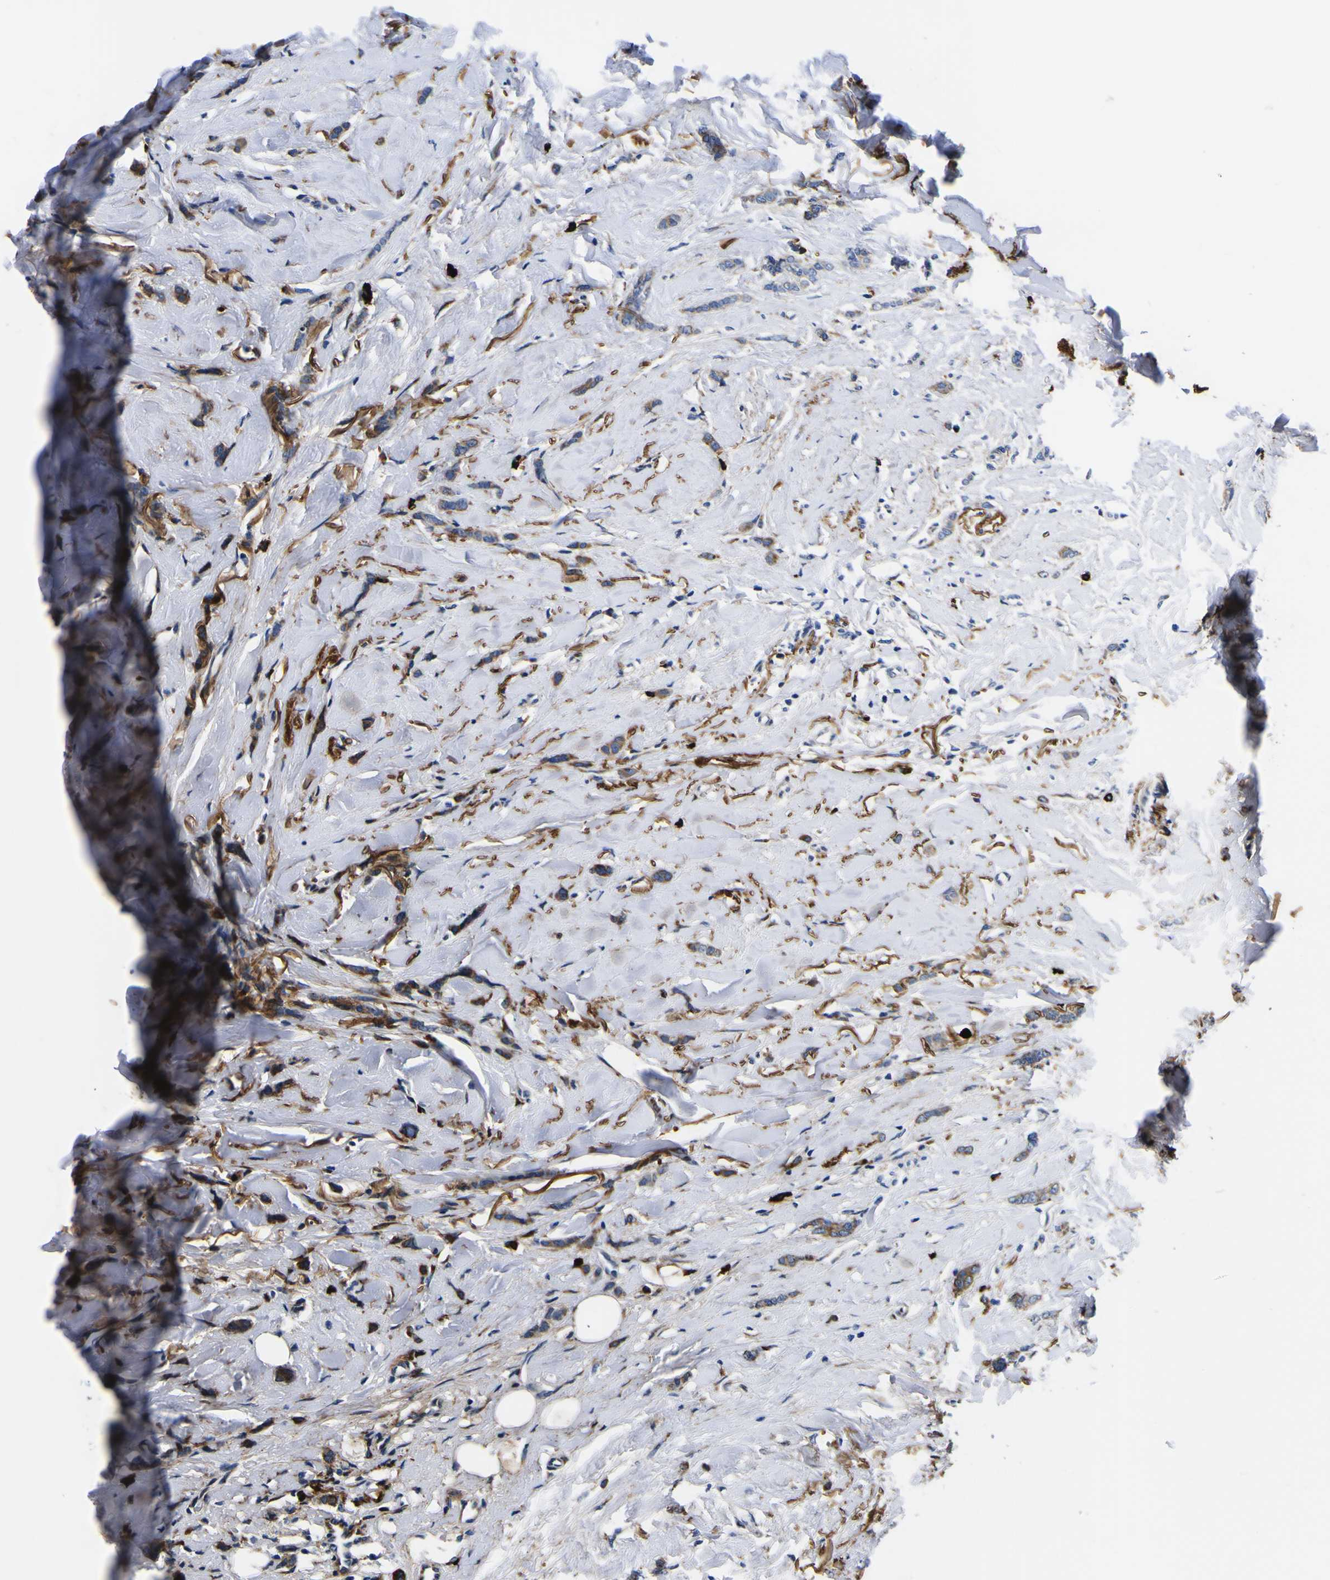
{"staining": {"intensity": "moderate", "quantity": "<25%", "location": "cytoplasmic/membranous"}, "tissue": "breast cancer", "cell_type": "Tumor cells", "image_type": "cancer", "snomed": [{"axis": "morphology", "description": "Lobular carcinoma"}, {"axis": "topography", "description": "Skin"}, {"axis": "topography", "description": "Breast"}], "caption": "Moderate cytoplasmic/membranous positivity for a protein is seen in about <25% of tumor cells of breast cancer (lobular carcinoma) using immunohistochemistry (IHC).", "gene": "SCD", "patient": {"sex": "female", "age": 46}}